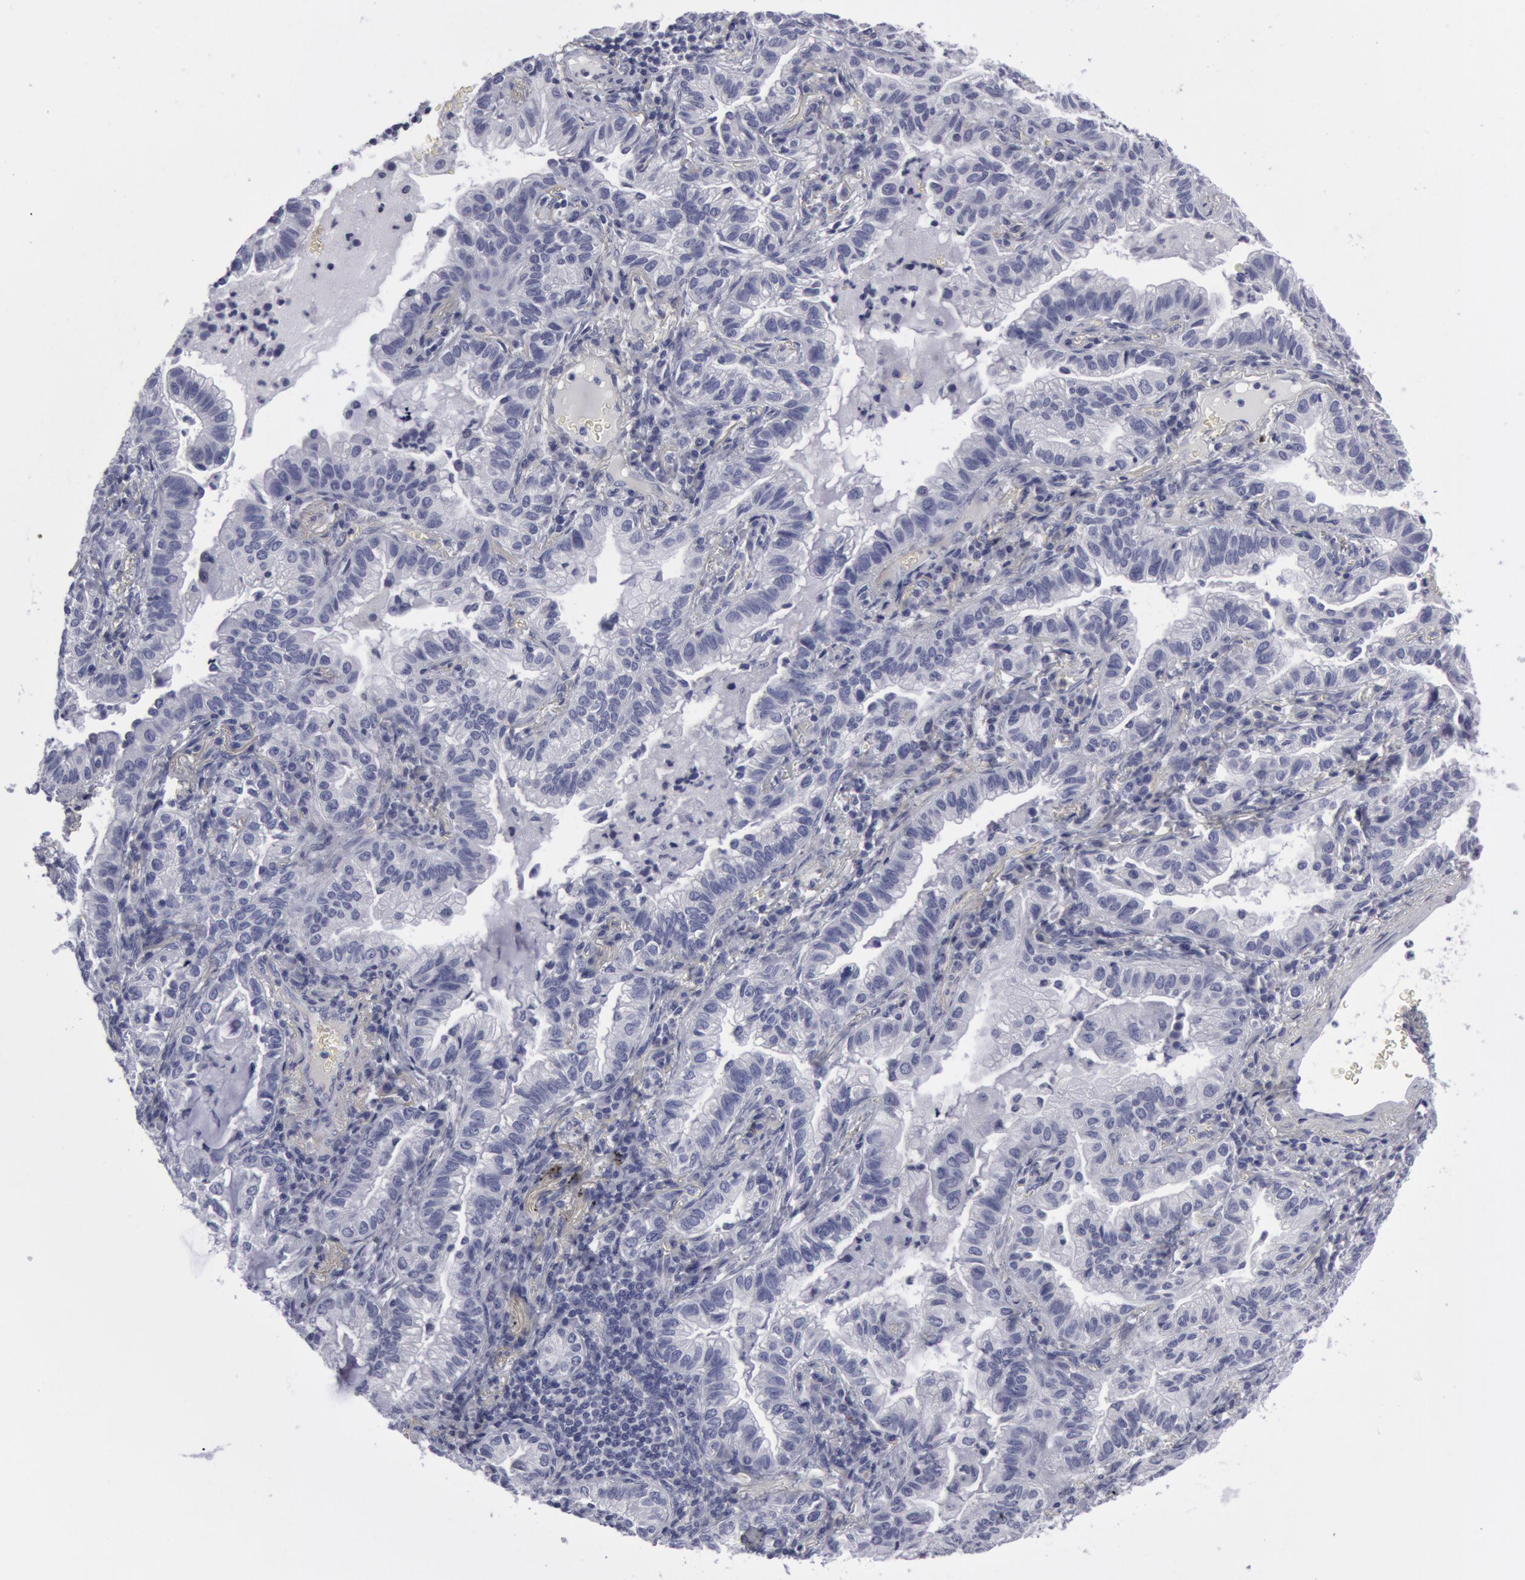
{"staining": {"intensity": "negative", "quantity": "none", "location": "none"}, "tissue": "lung cancer", "cell_type": "Tumor cells", "image_type": "cancer", "snomed": [{"axis": "morphology", "description": "Adenocarcinoma, NOS"}, {"axis": "topography", "description": "Lung"}], "caption": "Tumor cells are negative for protein expression in human adenocarcinoma (lung).", "gene": "SMC1B", "patient": {"sex": "female", "age": 50}}